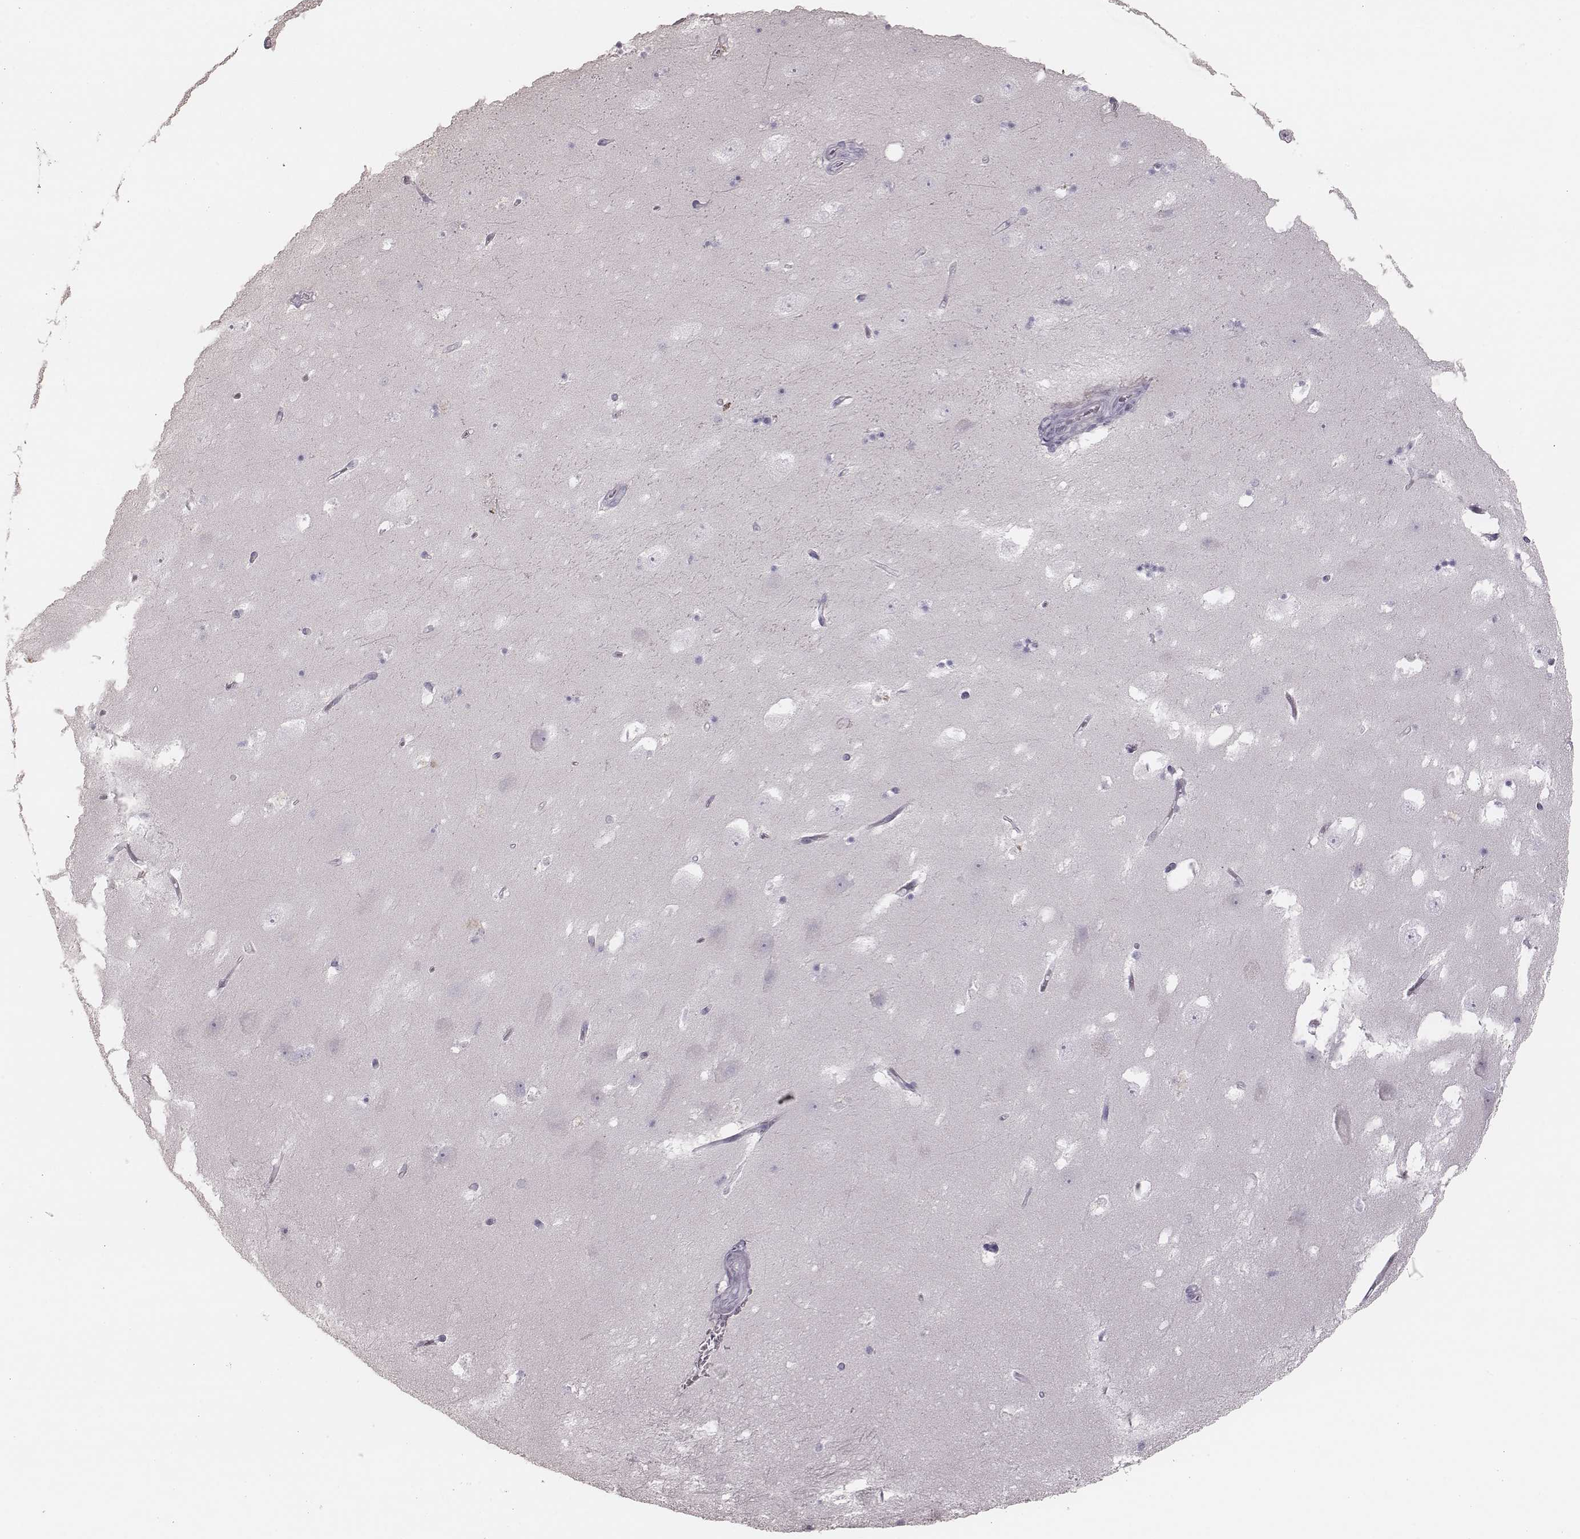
{"staining": {"intensity": "negative", "quantity": "none", "location": "none"}, "tissue": "hippocampus", "cell_type": "Glial cells", "image_type": "normal", "snomed": [{"axis": "morphology", "description": "Normal tissue, NOS"}, {"axis": "topography", "description": "Hippocampus"}], "caption": "DAB (3,3'-diaminobenzidine) immunohistochemical staining of benign human hippocampus reveals no significant staining in glial cells. (Immunohistochemistry (ihc), brightfield microscopy, high magnification).", "gene": "ZP4", "patient": {"sex": "male", "age": 58}}